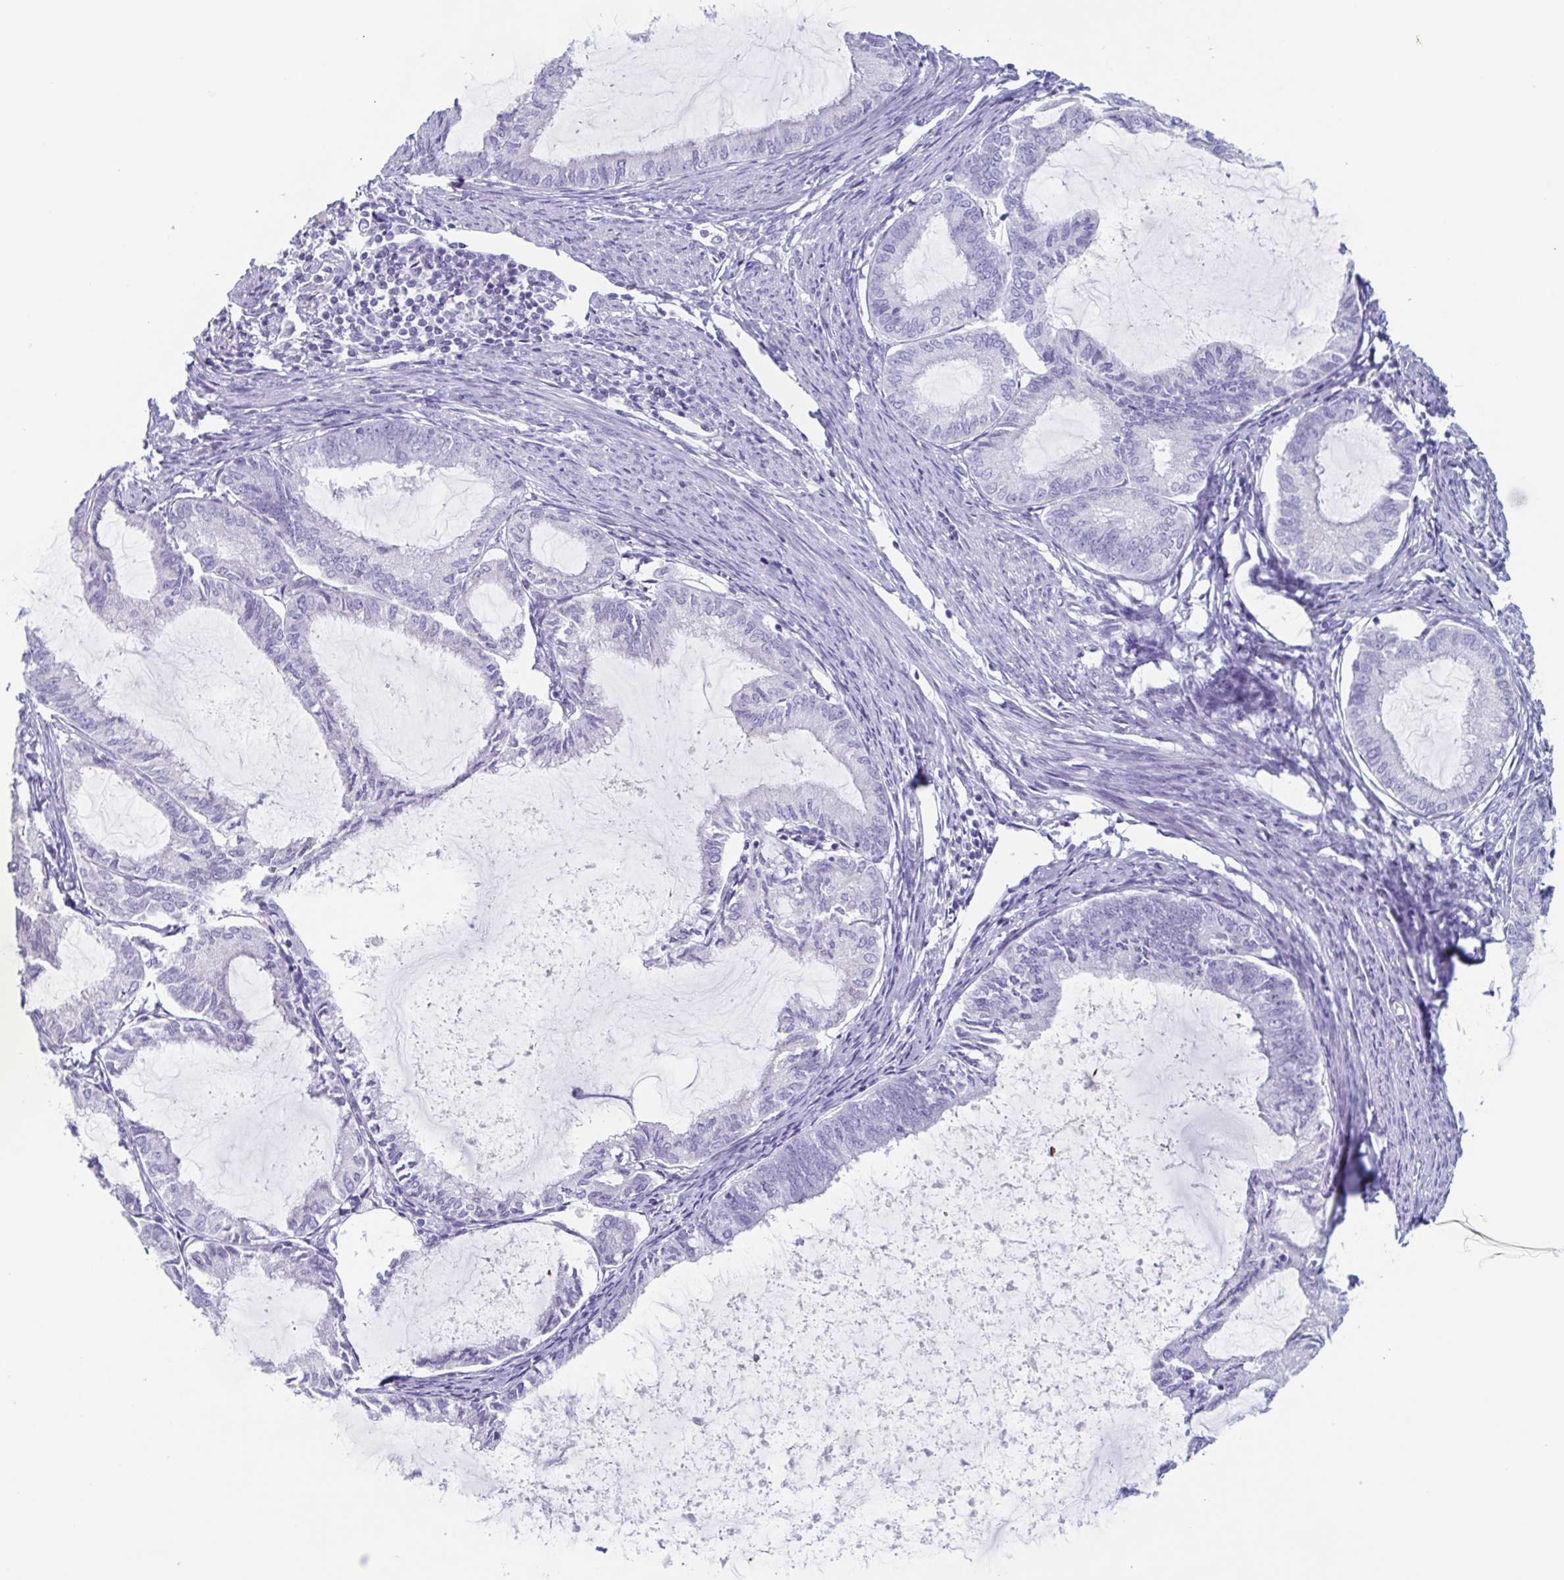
{"staining": {"intensity": "negative", "quantity": "none", "location": "none"}, "tissue": "endometrial cancer", "cell_type": "Tumor cells", "image_type": "cancer", "snomed": [{"axis": "morphology", "description": "Adenocarcinoma, NOS"}, {"axis": "topography", "description": "Endometrium"}], "caption": "The IHC photomicrograph has no significant positivity in tumor cells of endometrial cancer tissue.", "gene": "BPI", "patient": {"sex": "female", "age": 86}}